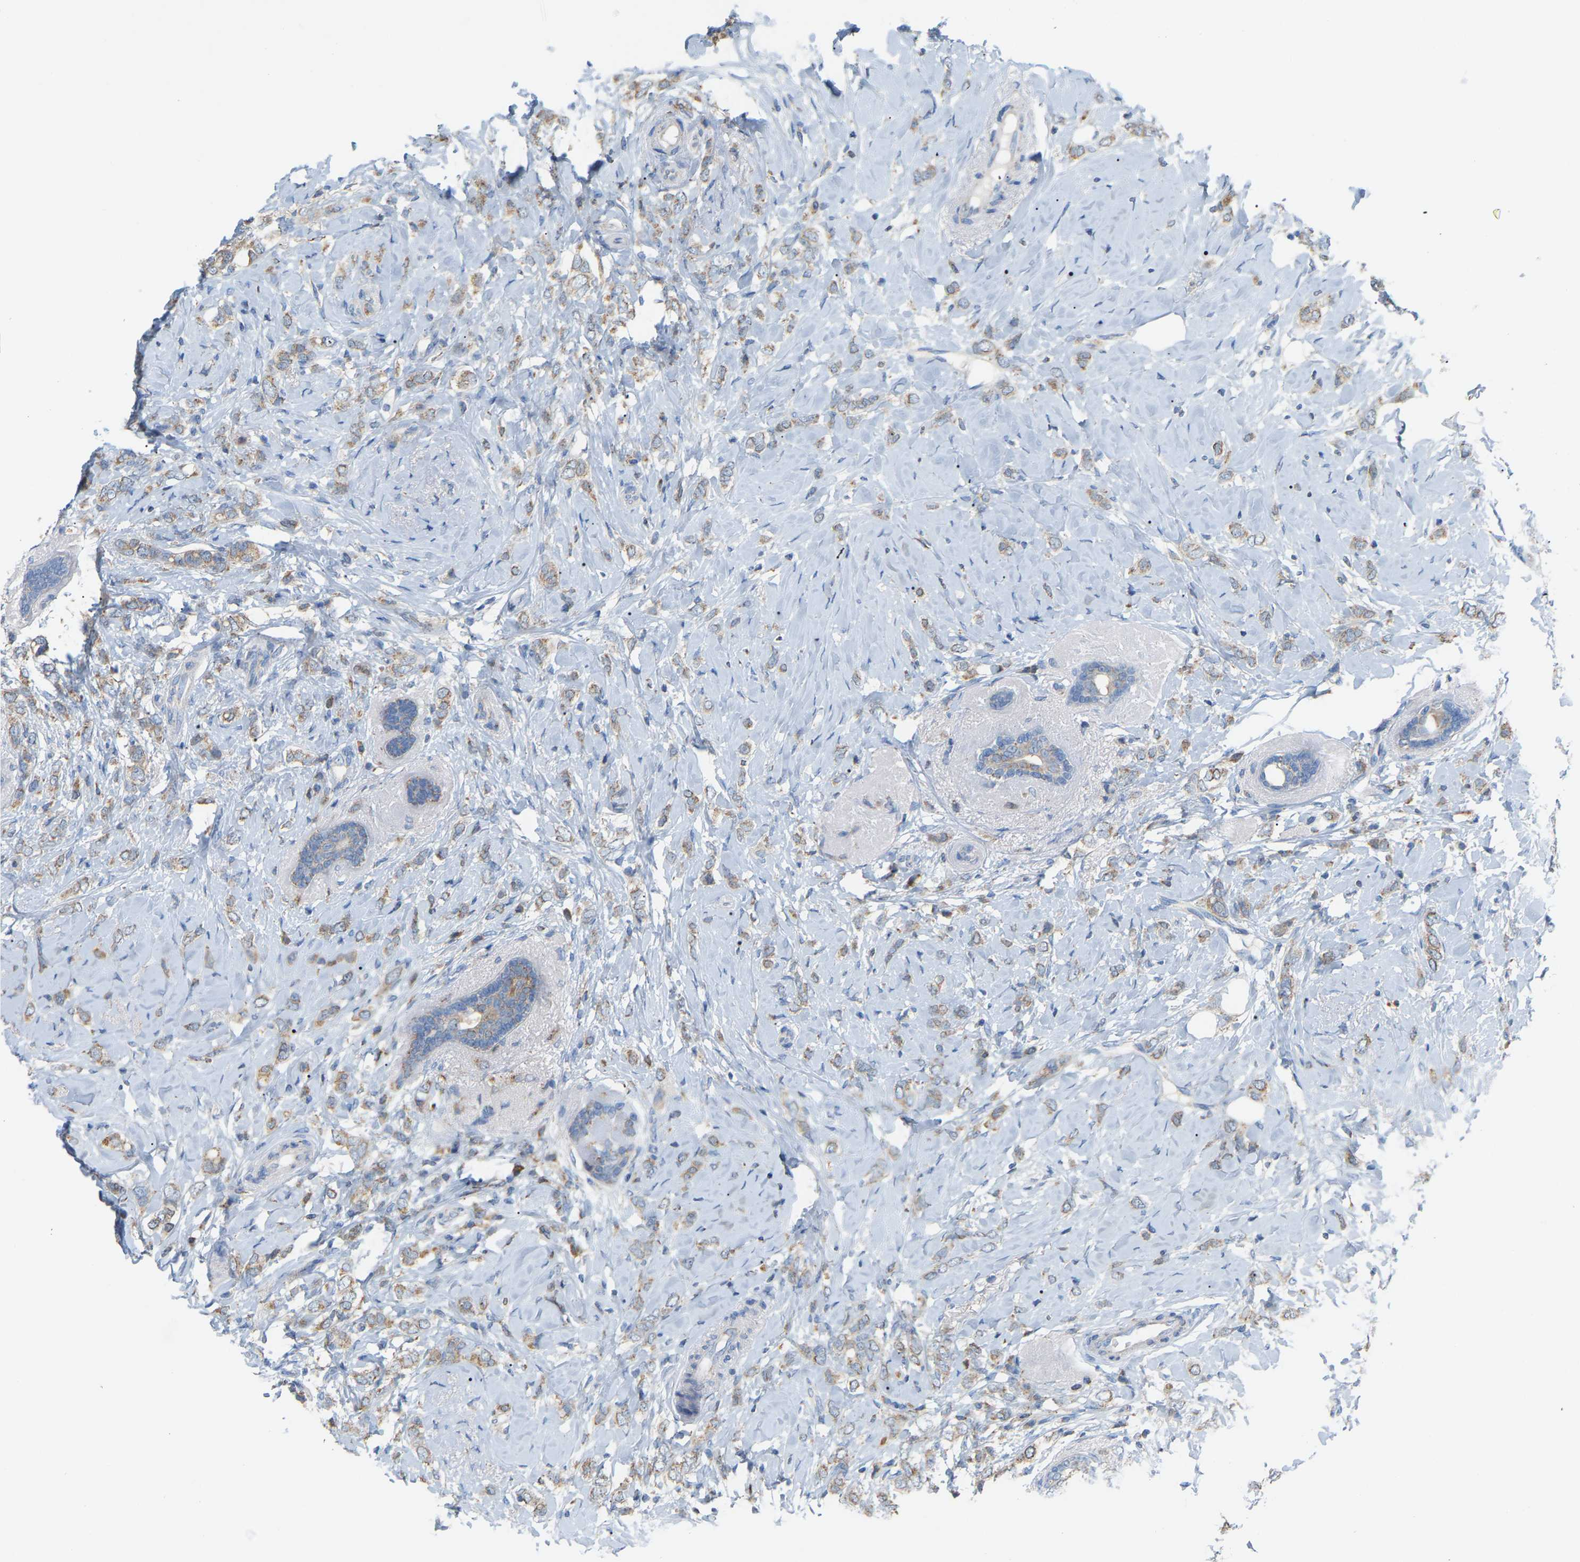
{"staining": {"intensity": "weak", "quantity": ">75%", "location": "cytoplasmic/membranous"}, "tissue": "breast cancer", "cell_type": "Tumor cells", "image_type": "cancer", "snomed": [{"axis": "morphology", "description": "Normal tissue, NOS"}, {"axis": "morphology", "description": "Lobular carcinoma"}, {"axis": "topography", "description": "Breast"}], "caption": "Brown immunohistochemical staining in human lobular carcinoma (breast) exhibits weak cytoplasmic/membranous expression in approximately >75% of tumor cells.", "gene": "CROT", "patient": {"sex": "female", "age": 47}}